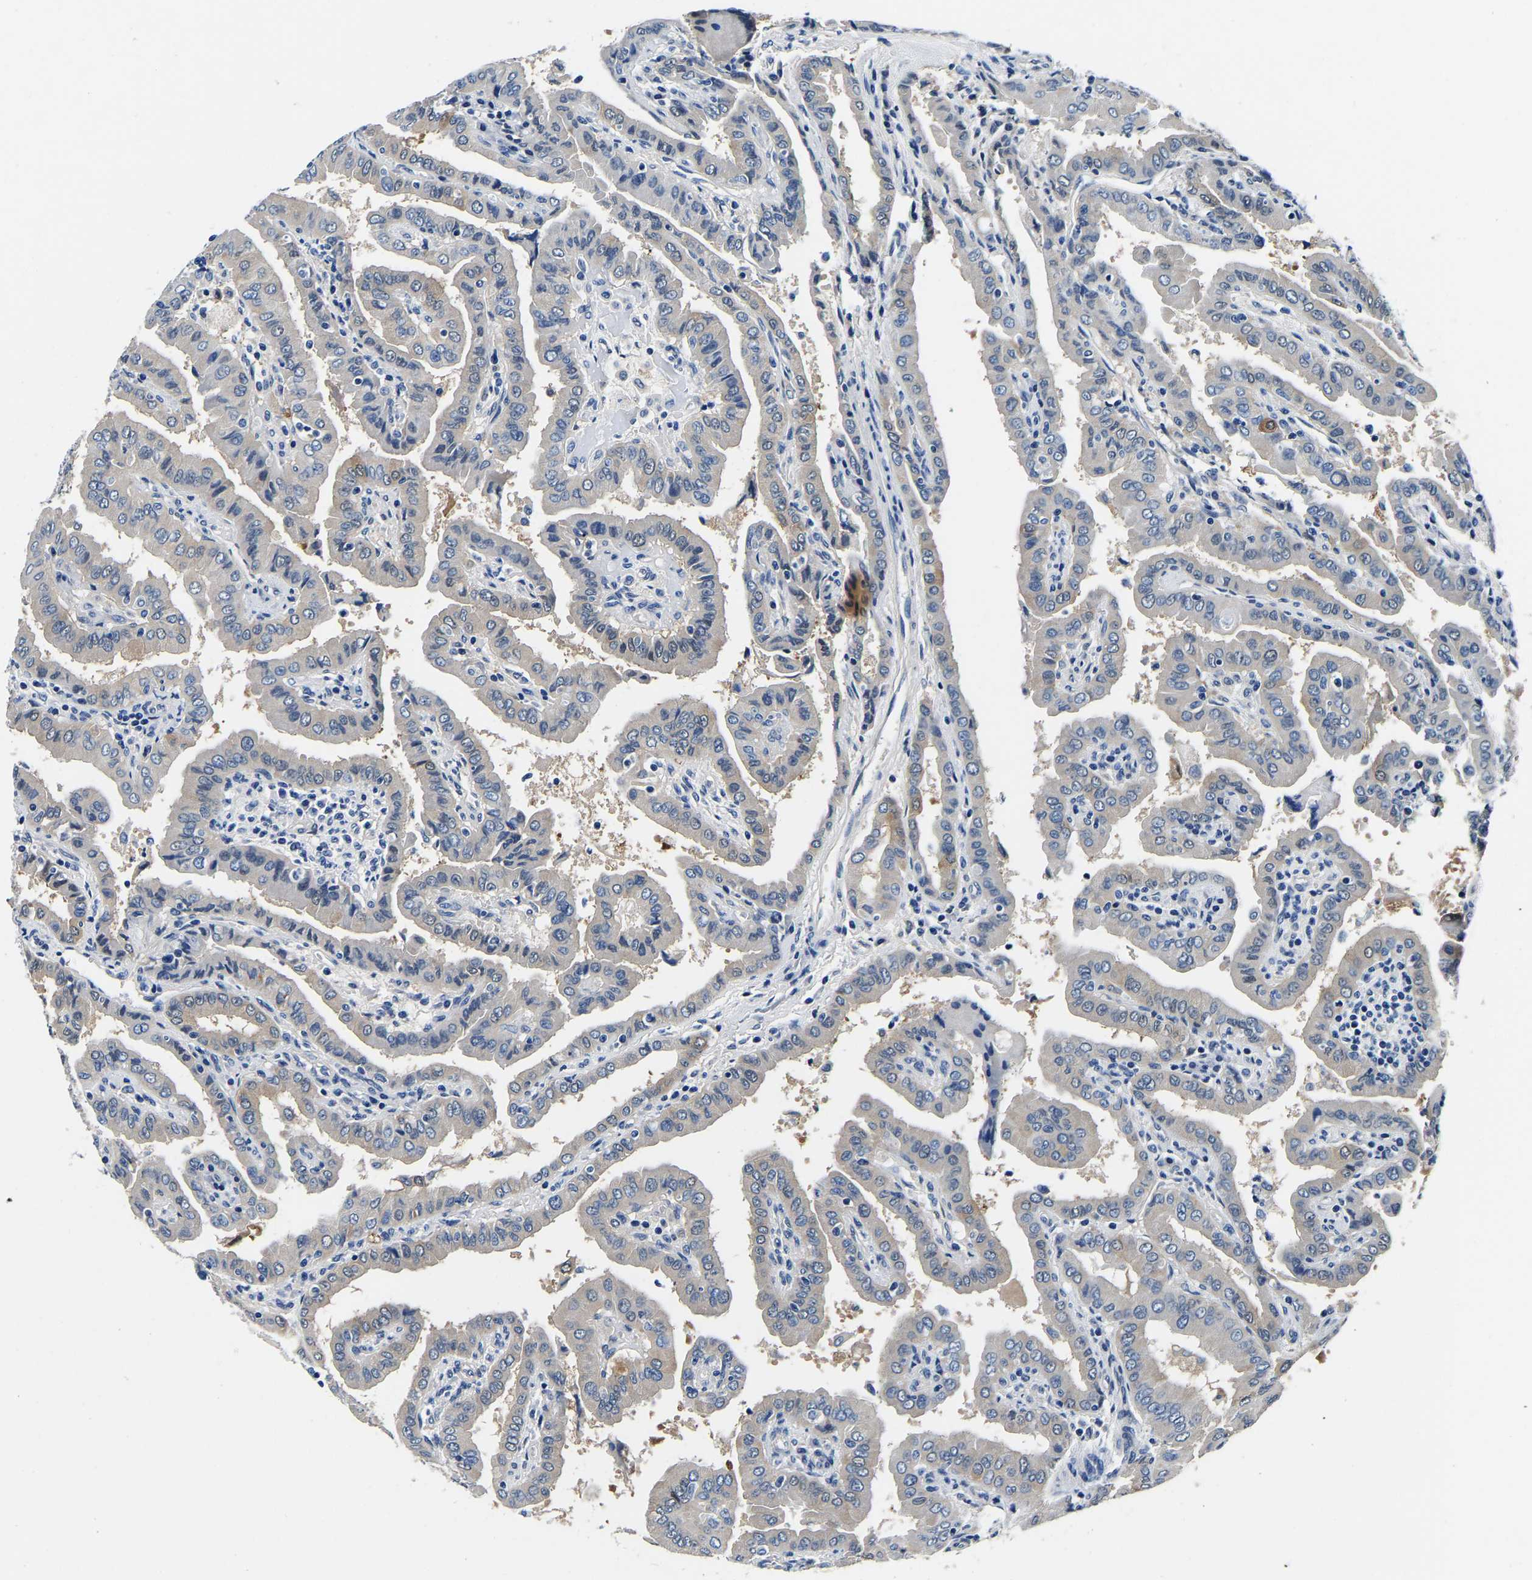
{"staining": {"intensity": "weak", "quantity": "<25%", "location": "cytoplasmic/membranous"}, "tissue": "thyroid cancer", "cell_type": "Tumor cells", "image_type": "cancer", "snomed": [{"axis": "morphology", "description": "Papillary adenocarcinoma, NOS"}, {"axis": "topography", "description": "Thyroid gland"}], "caption": "Thyroid papillary adenocarcinoma was stained to show a protein in brown. There is no significant staining in tumor cells. The staining is performed using DAB brown chromogen with nuclei counter-stained in using hematoxylin.", "gene": "ACO1", "patient": {"sex": "male", "age": 33}}